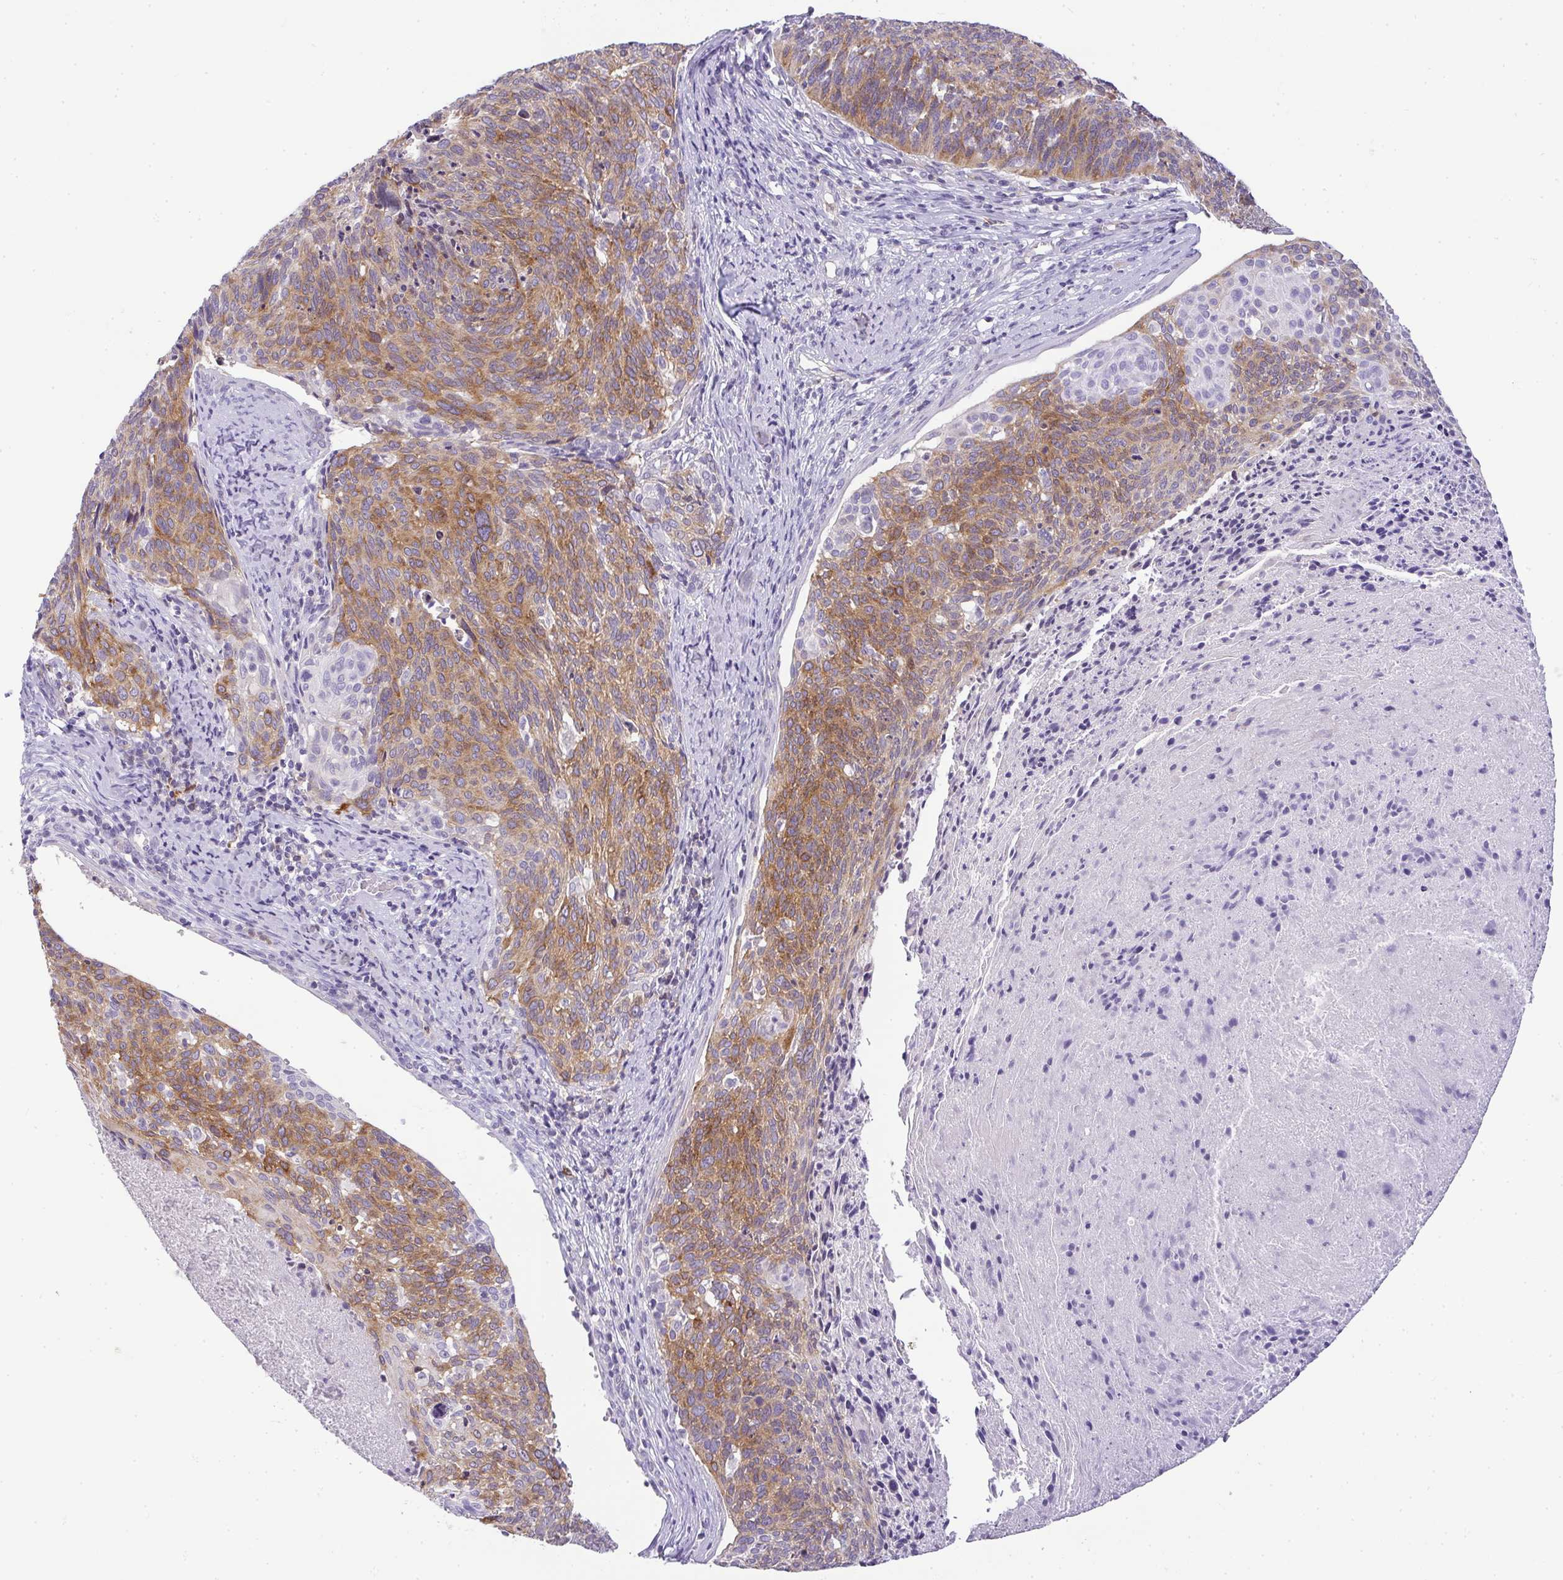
{"staining": {"intensity": "moderate", "quantity": "25%-75%", "location": "cytoplasmic/membranous"}, "tissue": "cervical cancer", "cell_type": "Tumor cells", "image_type": "cancer", "snomed": [{"axis": "morphology", "description": "Squamous cell carcinoma, NOS"}, {"axis": "topography", "description": "Cervix"}], "caption": "A micrograph of human cervical squamous cell carcinoma stained for a protein exhibits moderate cytoplasmic/membranous brown staining in tumor cells.", "gene": "LIPE", "patient": {"sex": "female", "age": 49}}